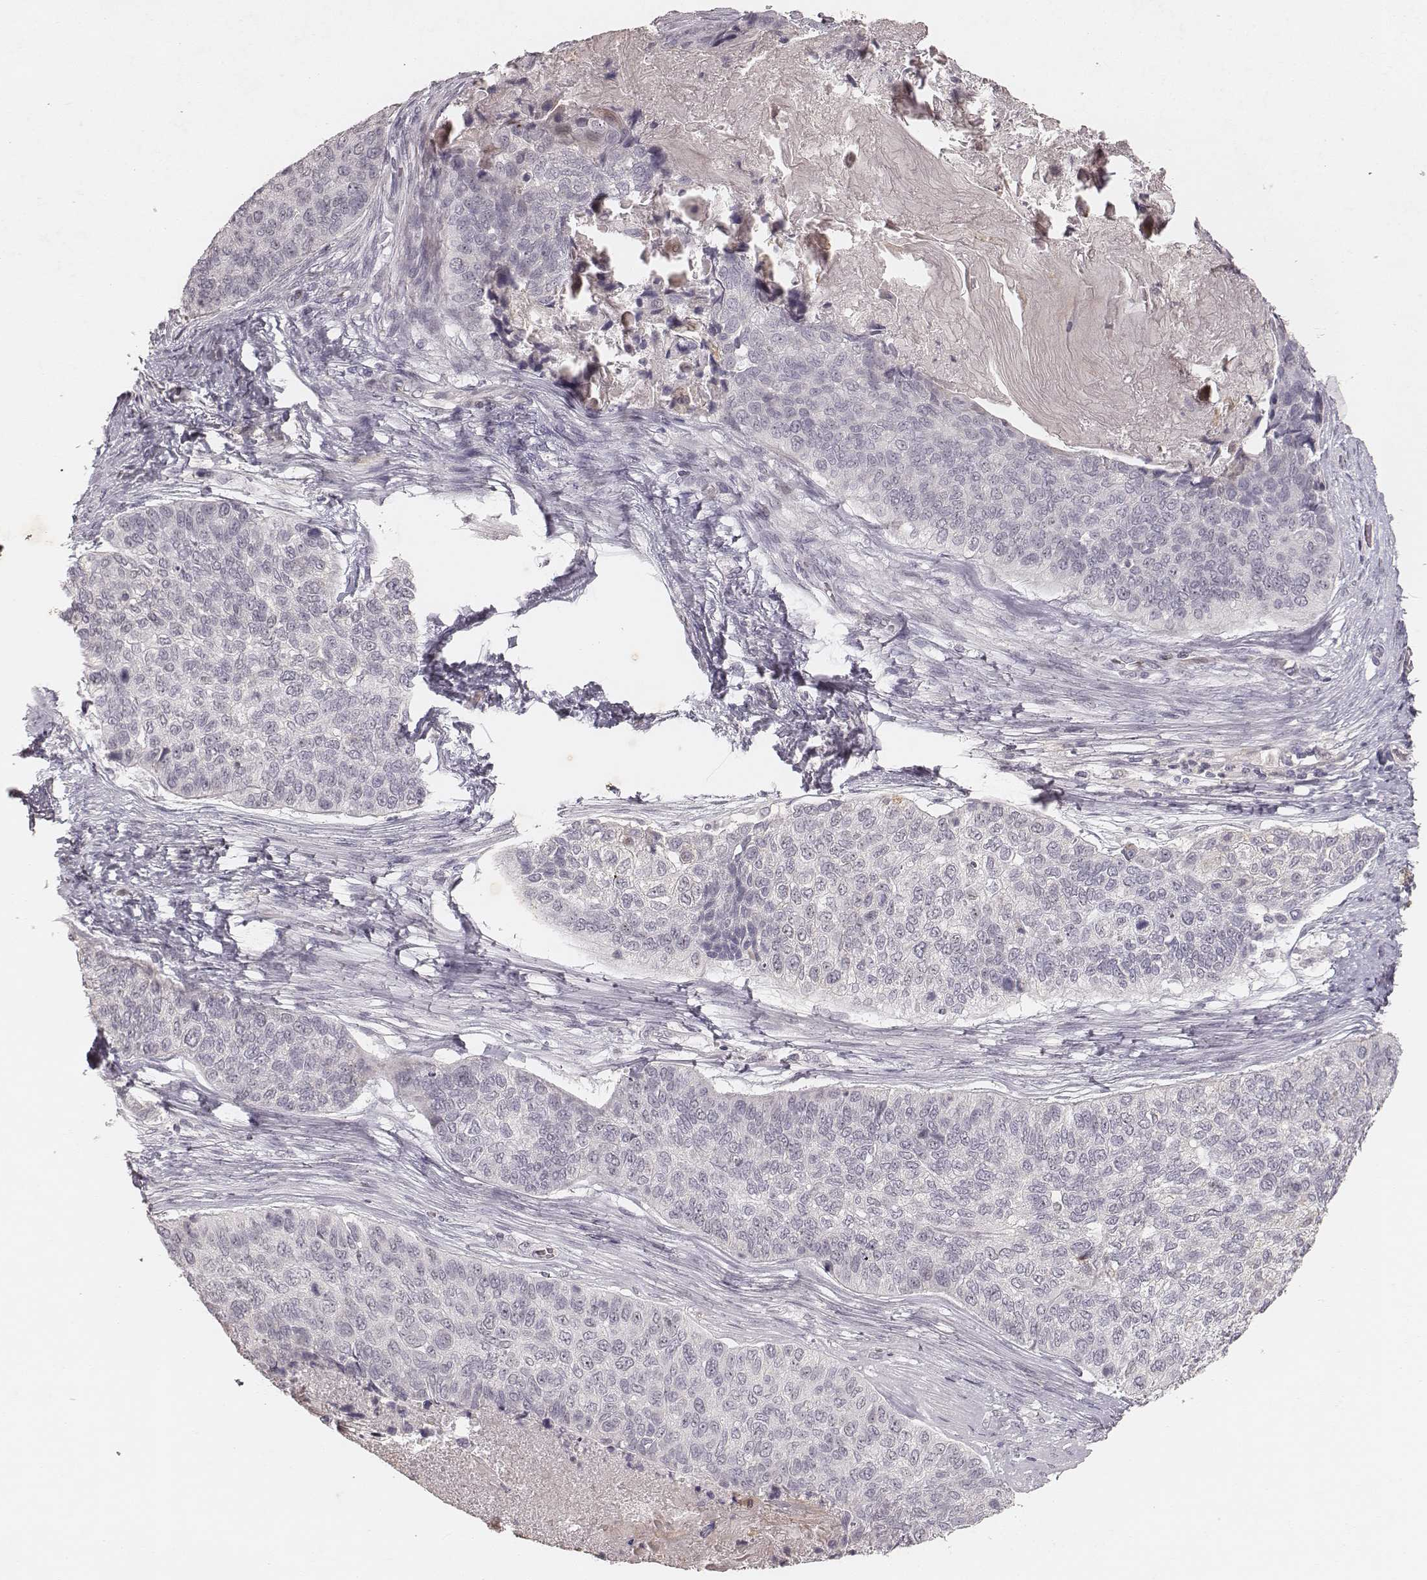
{"staining": {"intensity": "negative", "quantity": "none", "location": "none"}, "tissue": "lung cancer", "cell_type": "Tumor cells", "image_type": "cancer", "snomed": [{"axis": "morphology", "description": "Squamous cell carcinoma, NOS"}, {"axis": "topography", "description": "Lung"}], "caption": "High magnification brightfield microscopy of lung cancer (squamous cell carcinoma) stained with DAB (brown) and counterstained with hematoxylin (blue): tumor cells show no significant positivity. Nuclei are stained in blue.", "gene": "MADCAM1", "patient": {"sex": "male", "age": 69}}